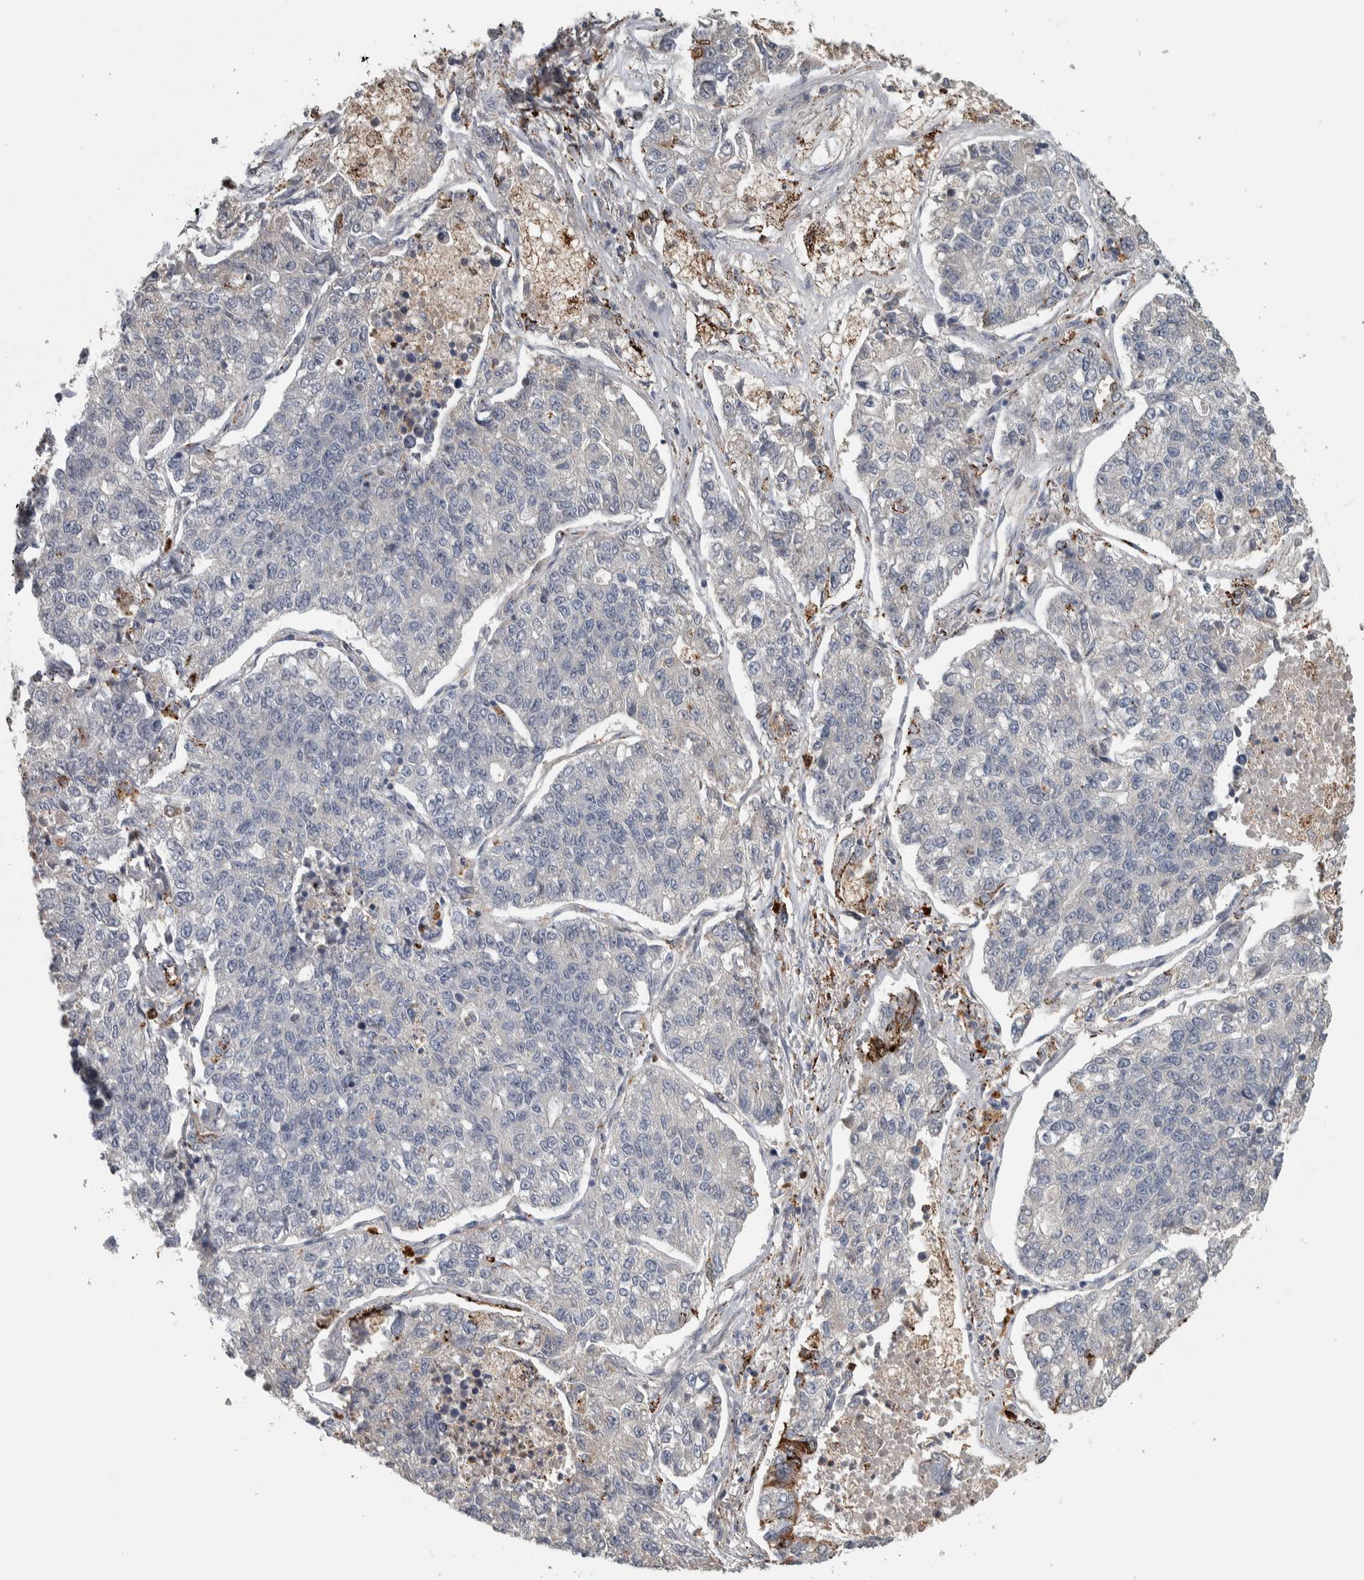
{"staining": {"intensity": "negative", "quantity": "none", "location": "none"}, "tissue": "lung cancer", "cell_type": "Tumor cells", "image_type": "cancer", "snomed": [{"axis": "morphology", "description": "Adenocarcinoma, NOS"}, {"axis": "topography", "description": "Lung"}], "caption": "Immunohistochemical staining of adenocarcinoma (lung) shows no significant staining in tumor cells. (Brightfield microscopy of DAB (3,3'-diaminobenzidine) IHC at high magnification).", "gene": "FAM78A", "patient": {"sex": "male", "age": 49}}